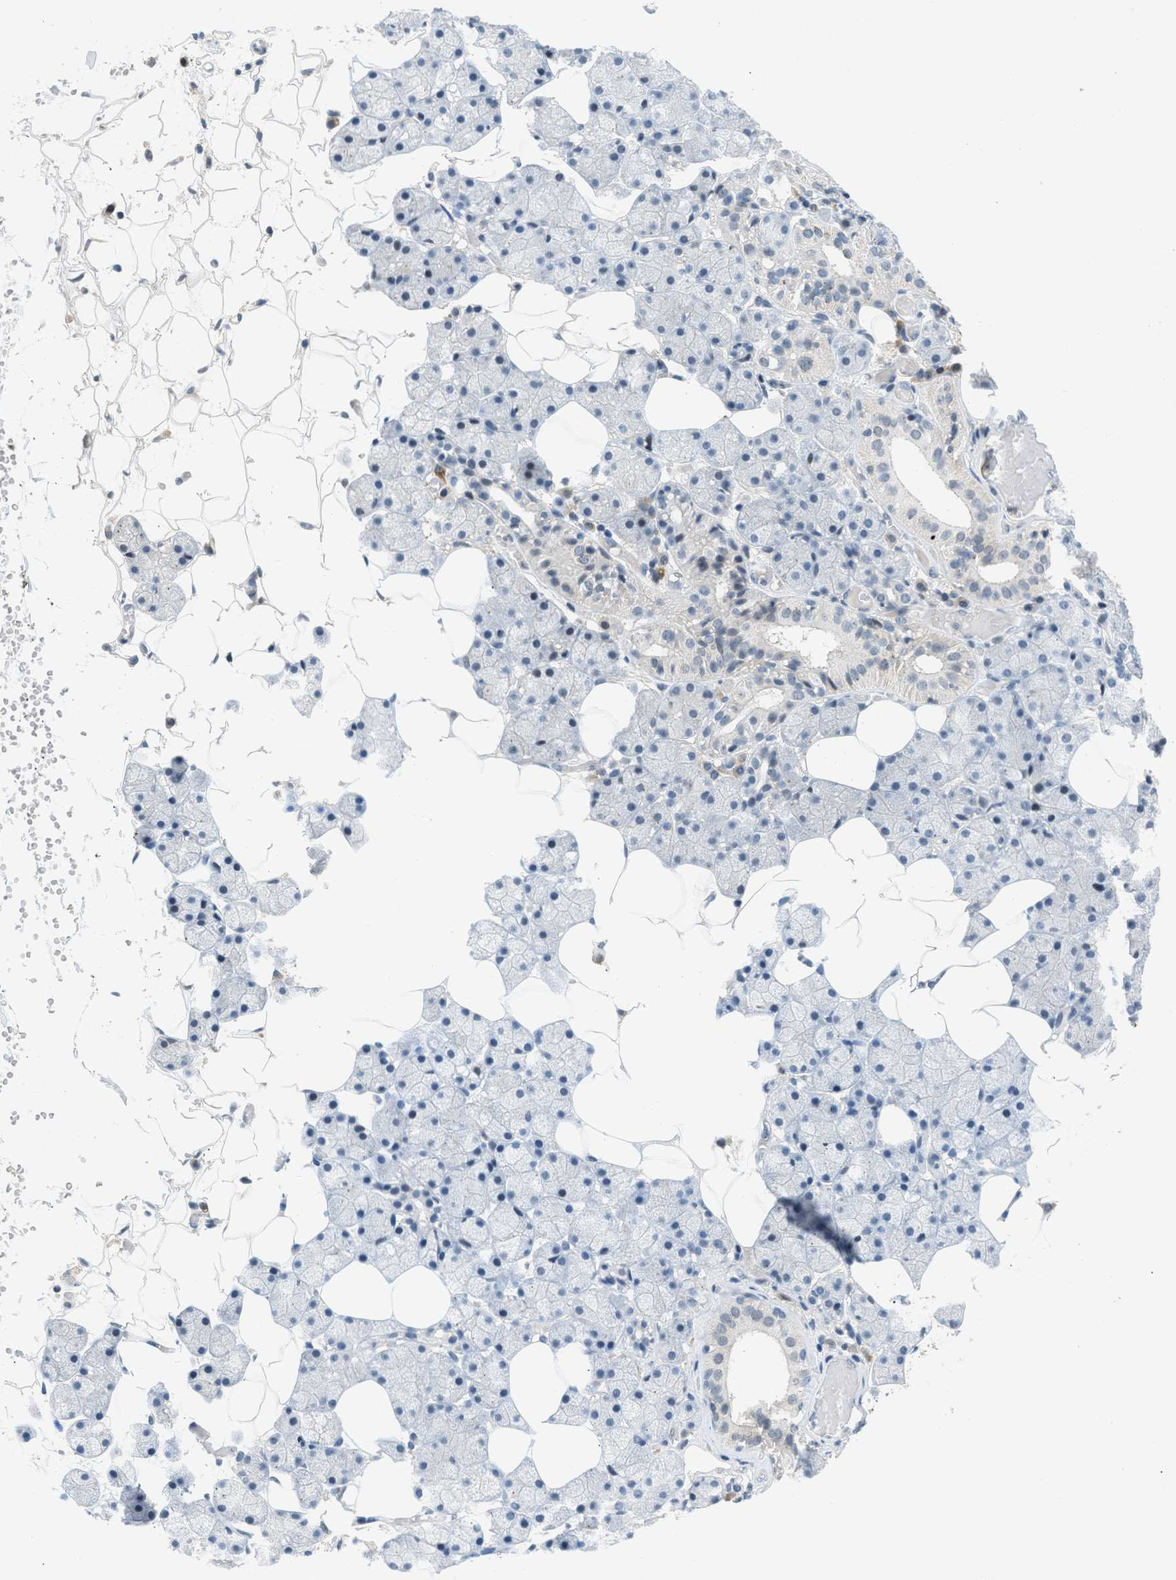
{"staining": {"intensity": "negative", "quantity": "none", "location": "none"}, "tissue": "salivary gland", "cell_type": "Glandular cells", "image_type": "normal", "snomed": [{"axis": "morphology", "description": "Normal tissue, NOS"}, {"axis": "topography", "description": "Salivary gland"}], "caption": "Histopathology image shows no significant protein expression in glandular cells of normal salivary gland.", "gene": "TTBK2", "patient": {"sex": "female", "age": 33}}